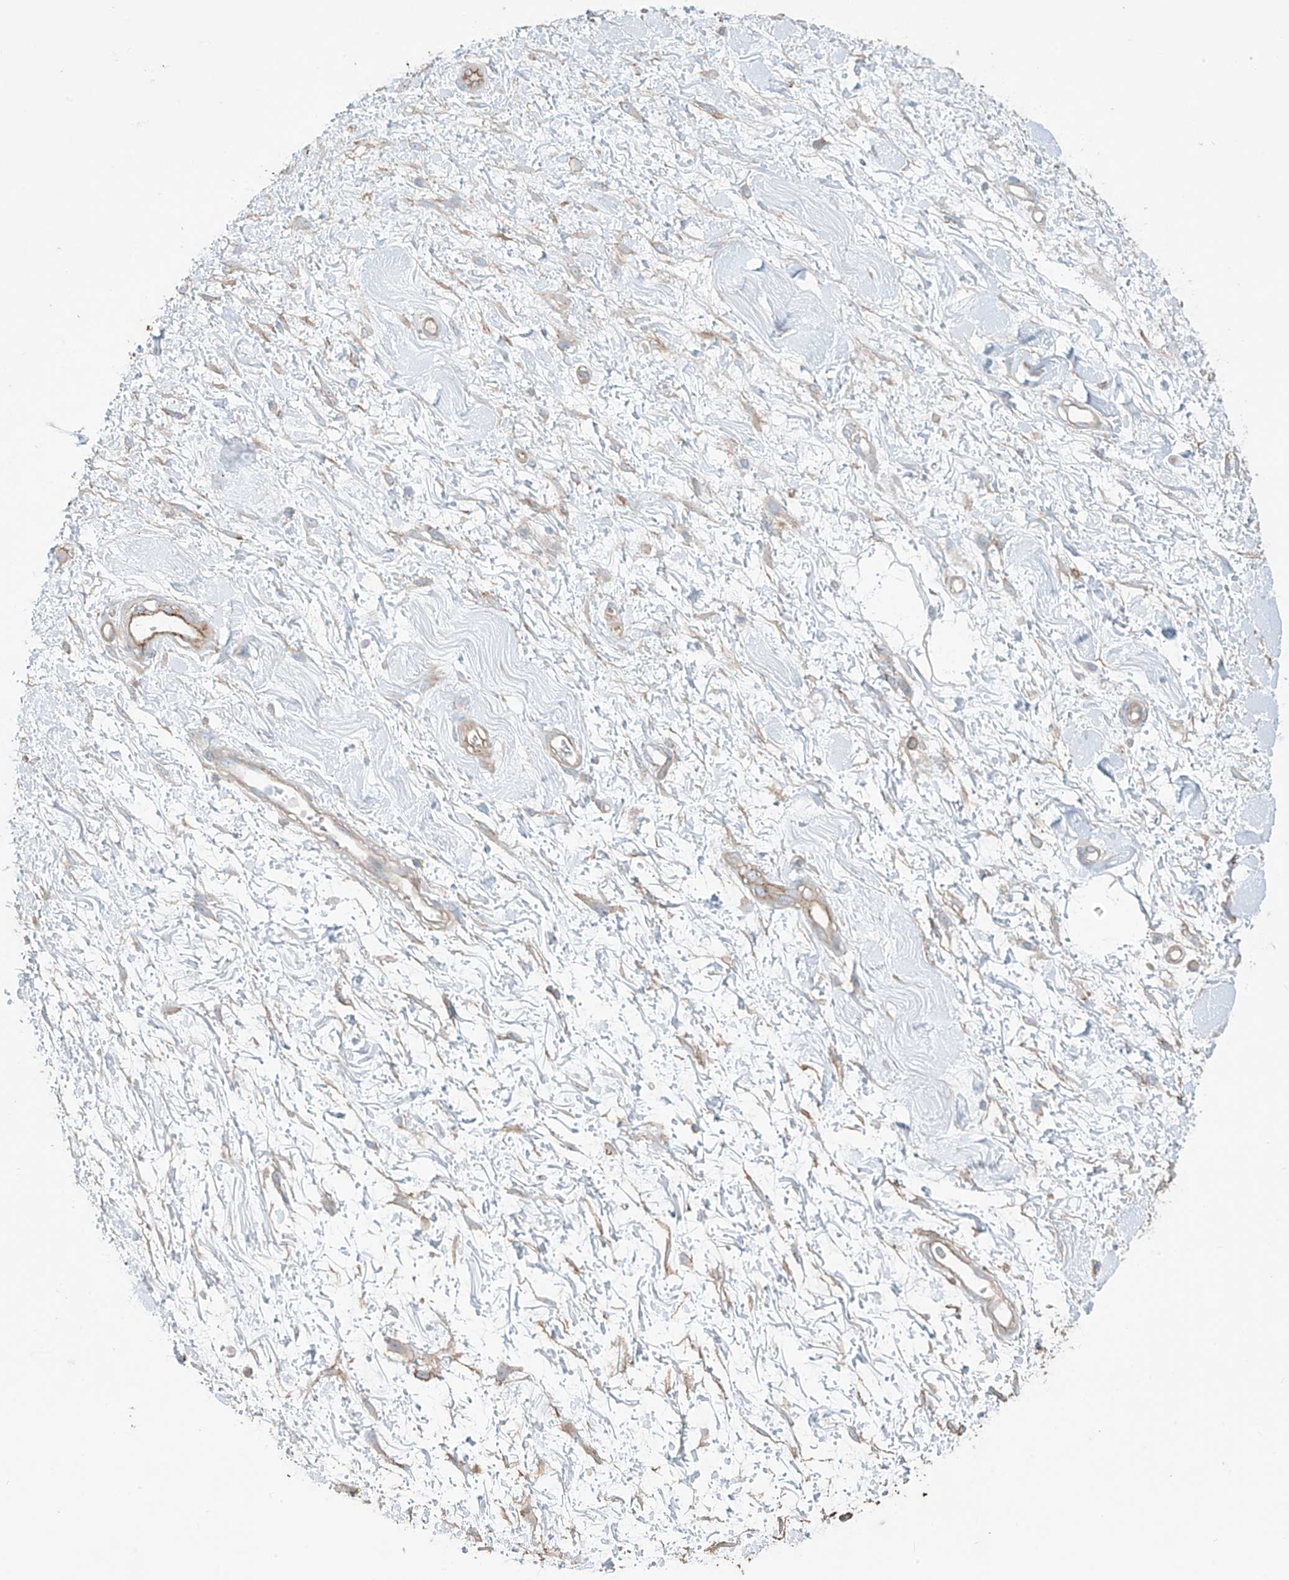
{"staining": {"intensity": "negative", "quantity": "none", "location": "none"}, "tissue": "soft tissue", "cell_type": "Chondrocytes", "image_type": "normal", "snomed": [{"axis": "morphology", "description": "Normal tissue, NOS"}, {"axis": "morphology", "description": "Adenocarcinoma, NOS"}, {"axis": "topography", "description": "Pancreas"}, {"axis": "topography", "description": "Peripheral nerve tissue"}], "caption": "Chondrocytes show no significant protein positivity in normal soft tissue. (DAB (3,3'-diaminobenzidine) immunohistochemistry (IHC) with hematoxylin counter stain).", "gene": "ZNF846", "patient": {"sex": "male", "age": 59}}